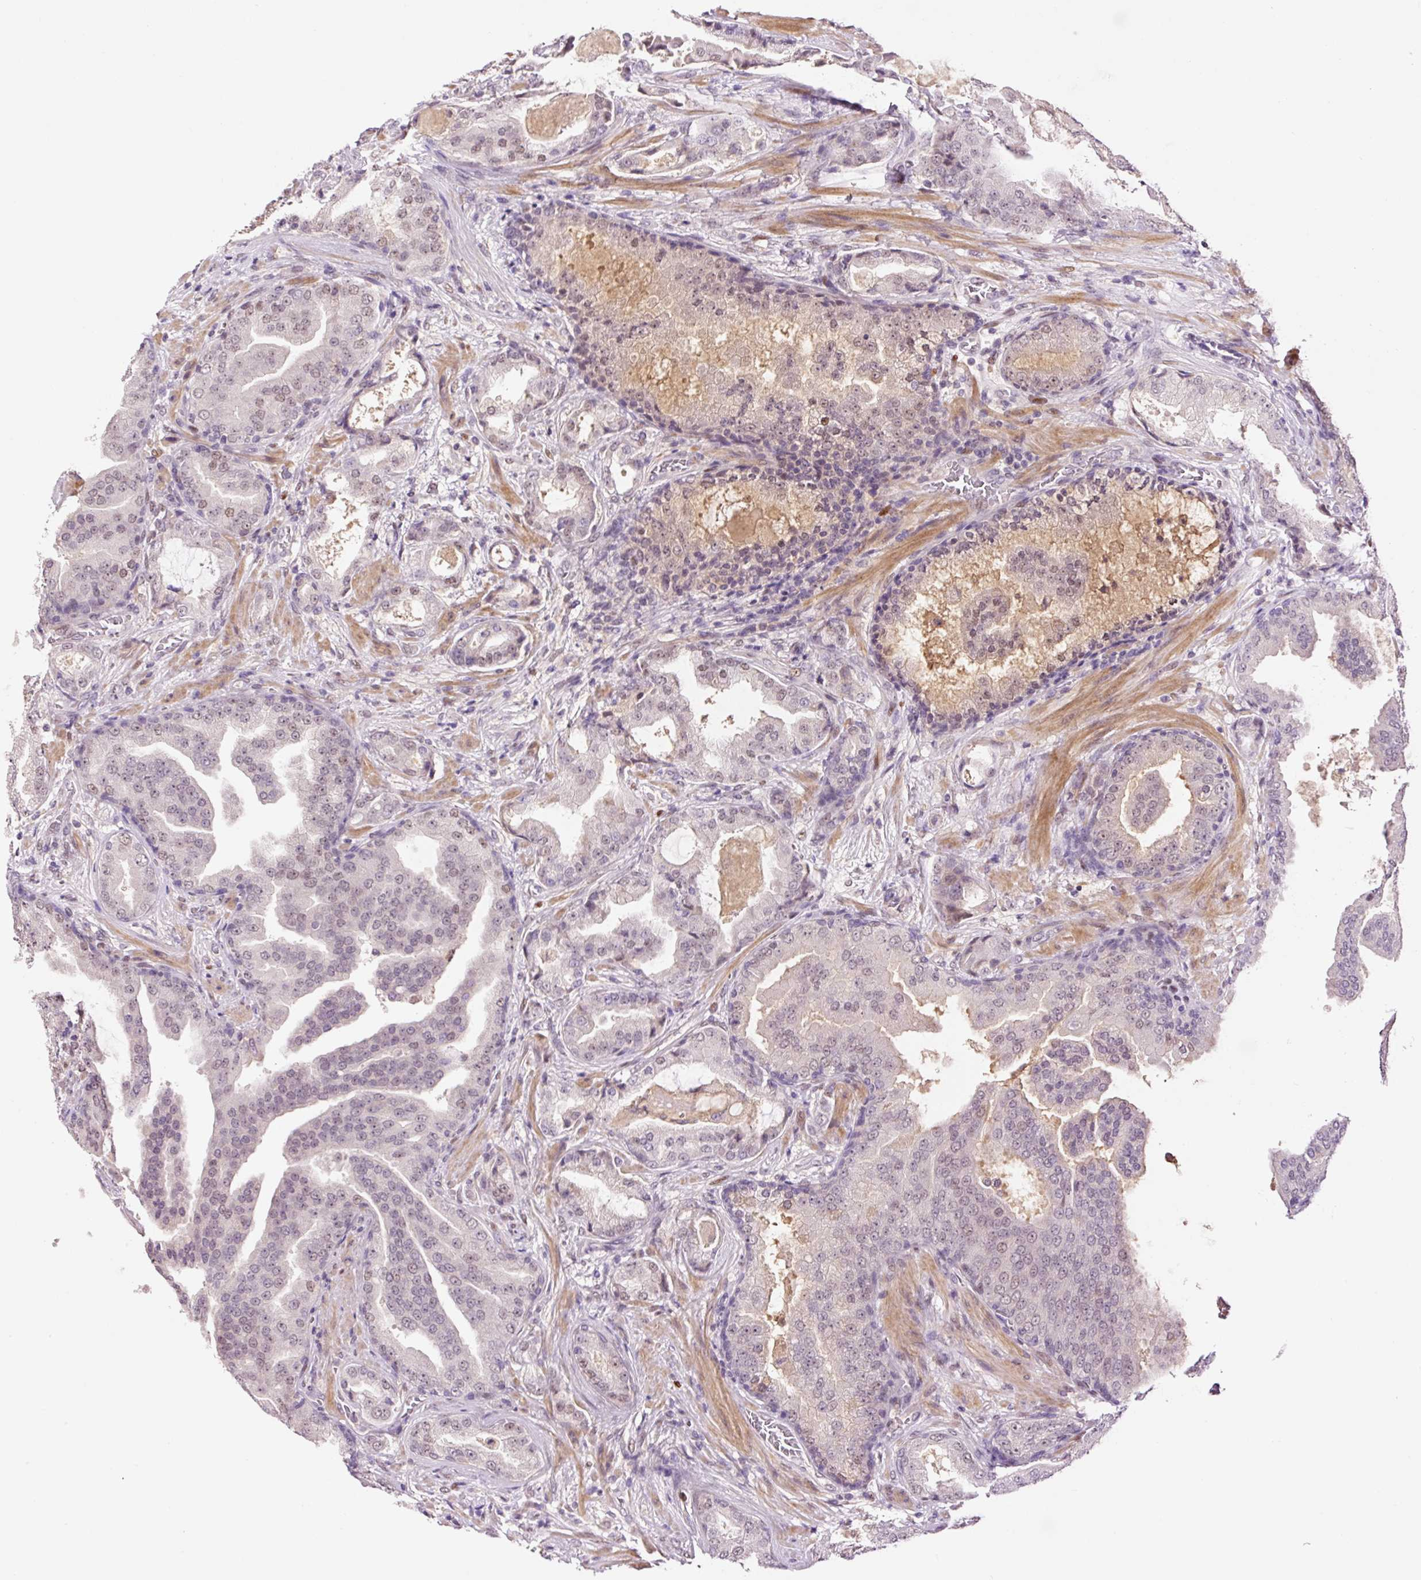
{"staining": {"intensity": "weak", "quantity": "<25%", "location": "nuclear"}, "tissue": "prostate cancer", "cell_type": "Tumor cells", "image_type": "cancer", "snomed": [{"axis": "morphology", "description": "Adenocarcinoma, High grade"}, {"axis": "topography", "description": "Prostate"}], "caption": "Immunohistochemistry (IHC) of adenocarcinoma (high-grade) (prostate) exhibits no staining in tumor cells.", "gene": "DPPA4", "patient": {"sex": "male", "age": 68}}